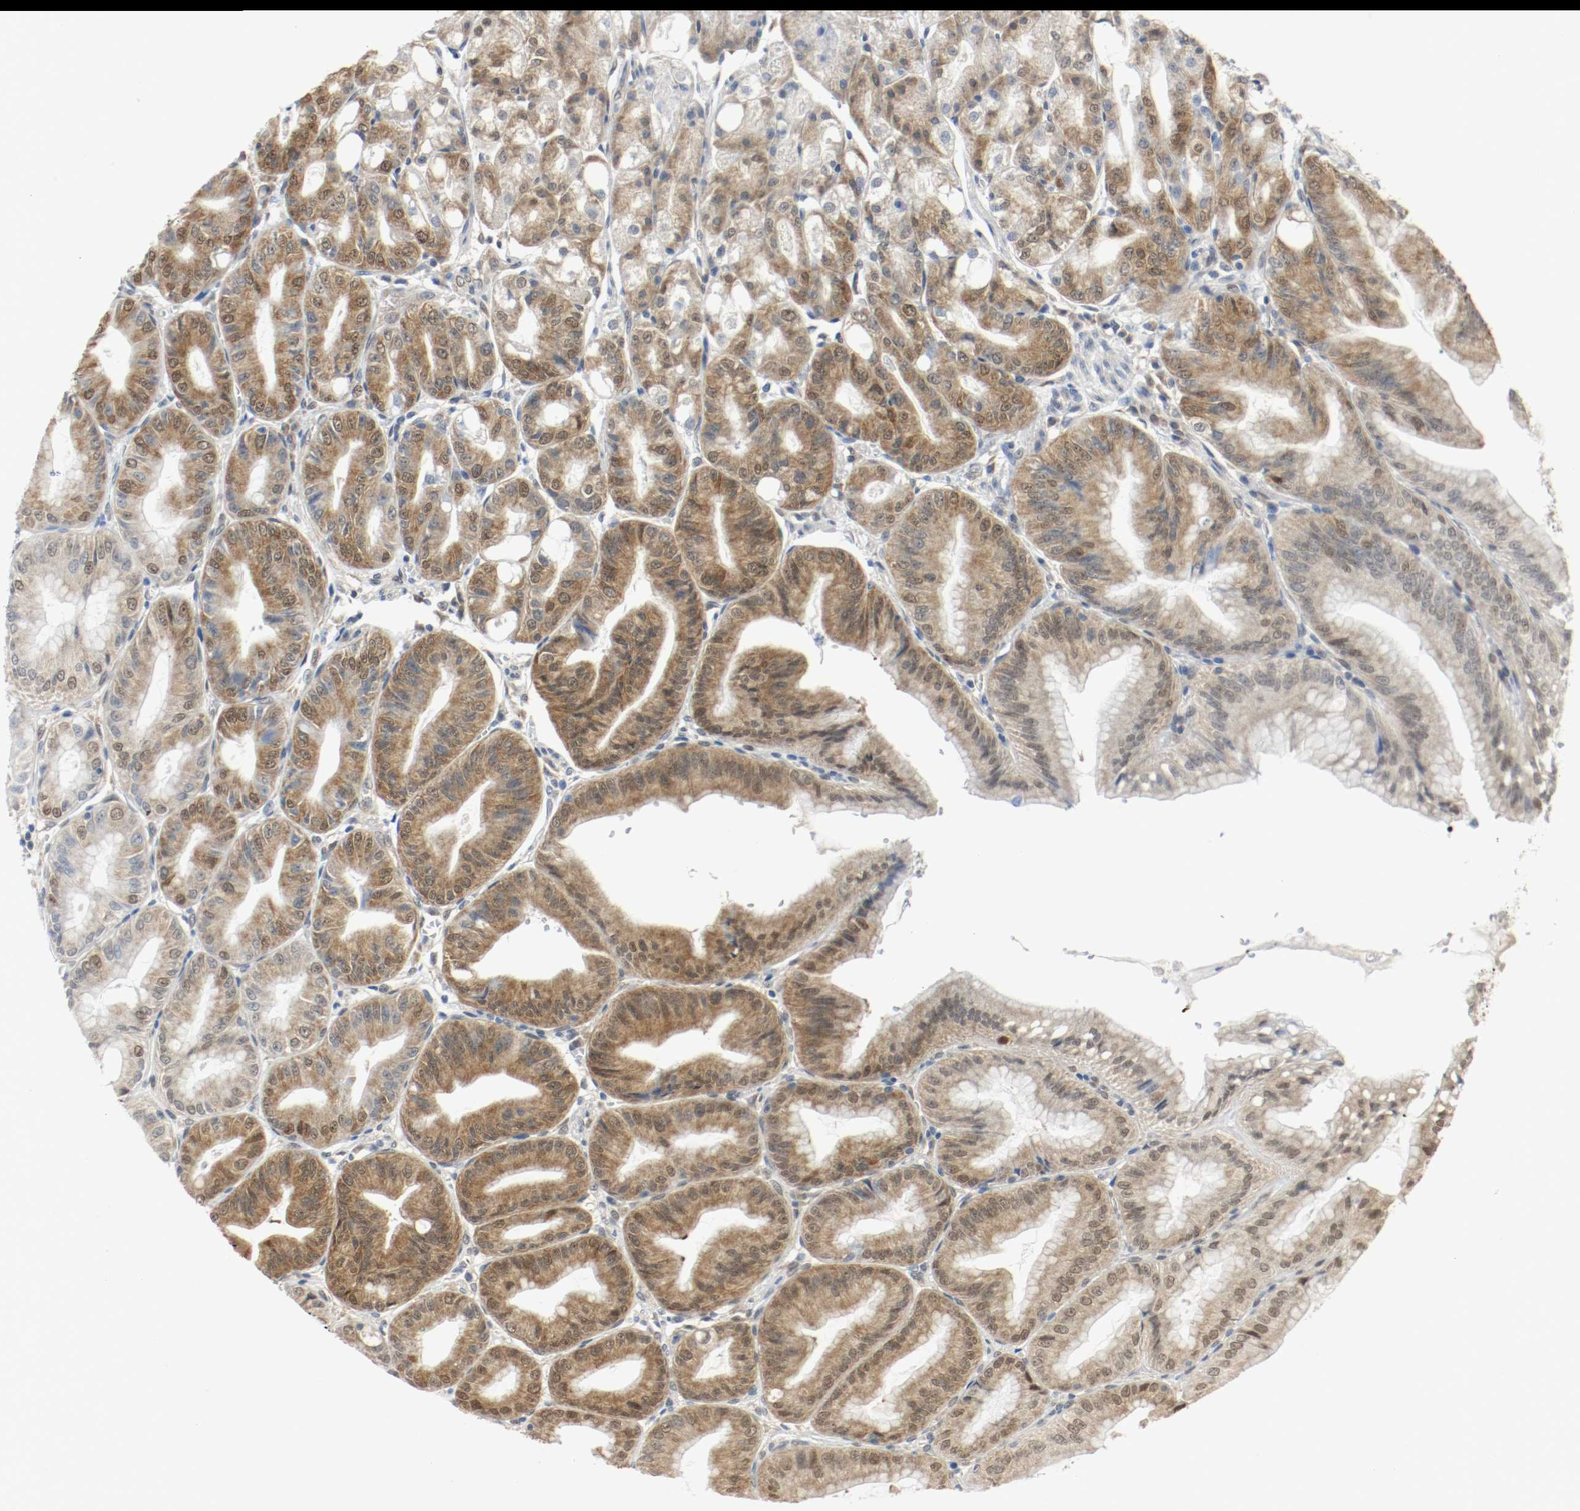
{"staining": {"intensity": "moderate", "quantity": ">75%", "location": "cytoplasmic/membranous,nuclear"}, "tissue": "stomach", "cell_type": "Glandular cells", "image_type": "normal", "snomed": [{"axis": "morphology", "description": "Normal tissue, NOS"}, {"axis": "topography", "description": "Stomach, lower"}], "caption": "DAB immunohistochemical staining of normal stomach shows moderate cytoplasmic/membranous,nuclear protein staining in about >75% of glandular cells.", "gene": "PPME1", "patient": {"sex": "male", "age": 71}}